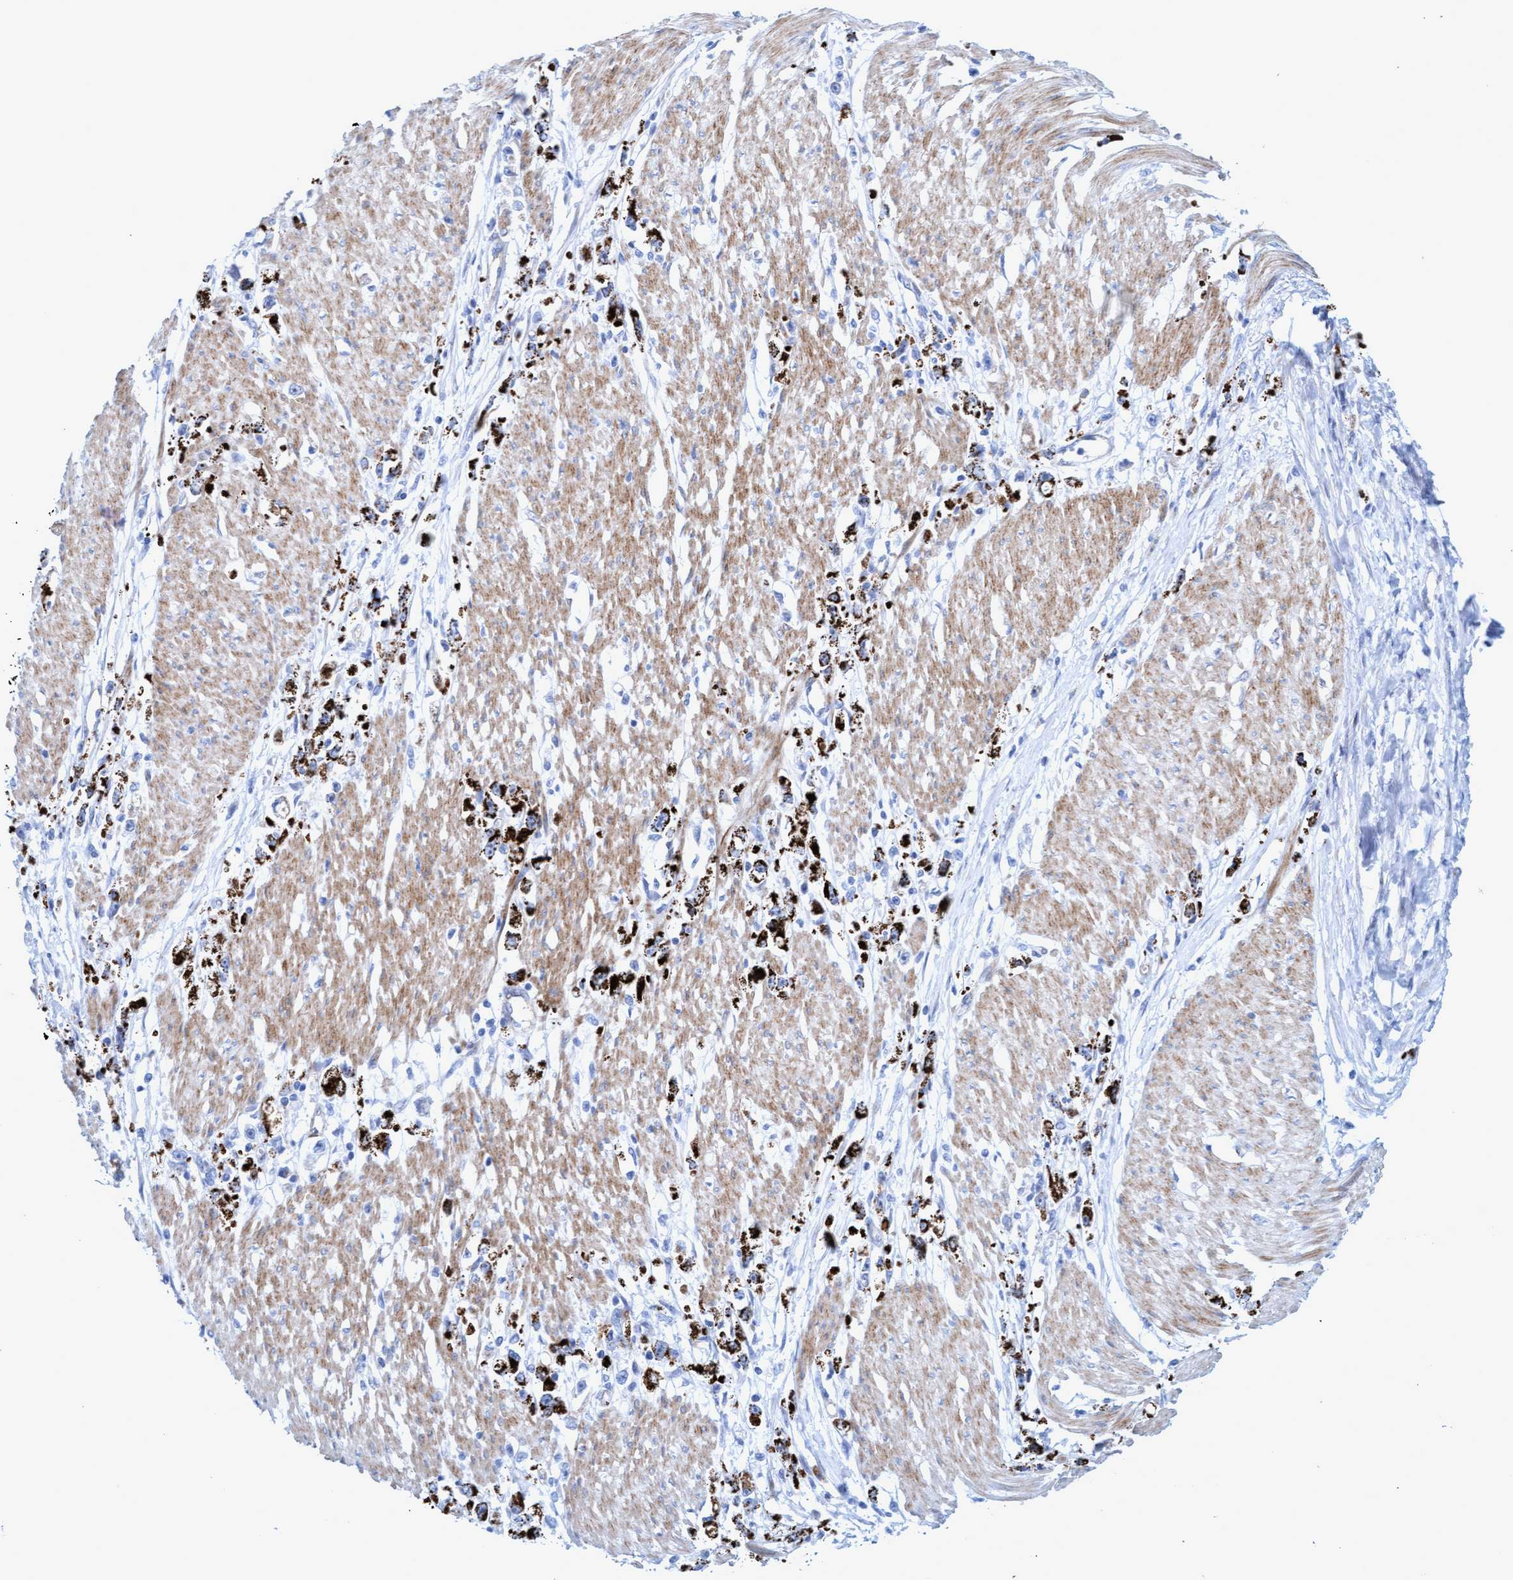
{"staining": {"intensity": "strong", "quantity": ">75%", "location": "cytoplasmic/membranous"}, "tissue": "stomach cancer", "cell_type": "Tumor cells", "image_type": "cancer", "snomed": [{"axis": "morphology", "description": "Adenocarcinoma, NOS"}, {"axis": "topography", "description": "Stomach"}], "caption": "Immunohistochemistry (IHC) of stomach adenocarcinoma demonstrates high levels of strong cytoplasmic/membranous staining in about >75% of tumor cells.", "gene": "MTFR1", "patient": {"sex": "female", "age": 59}}